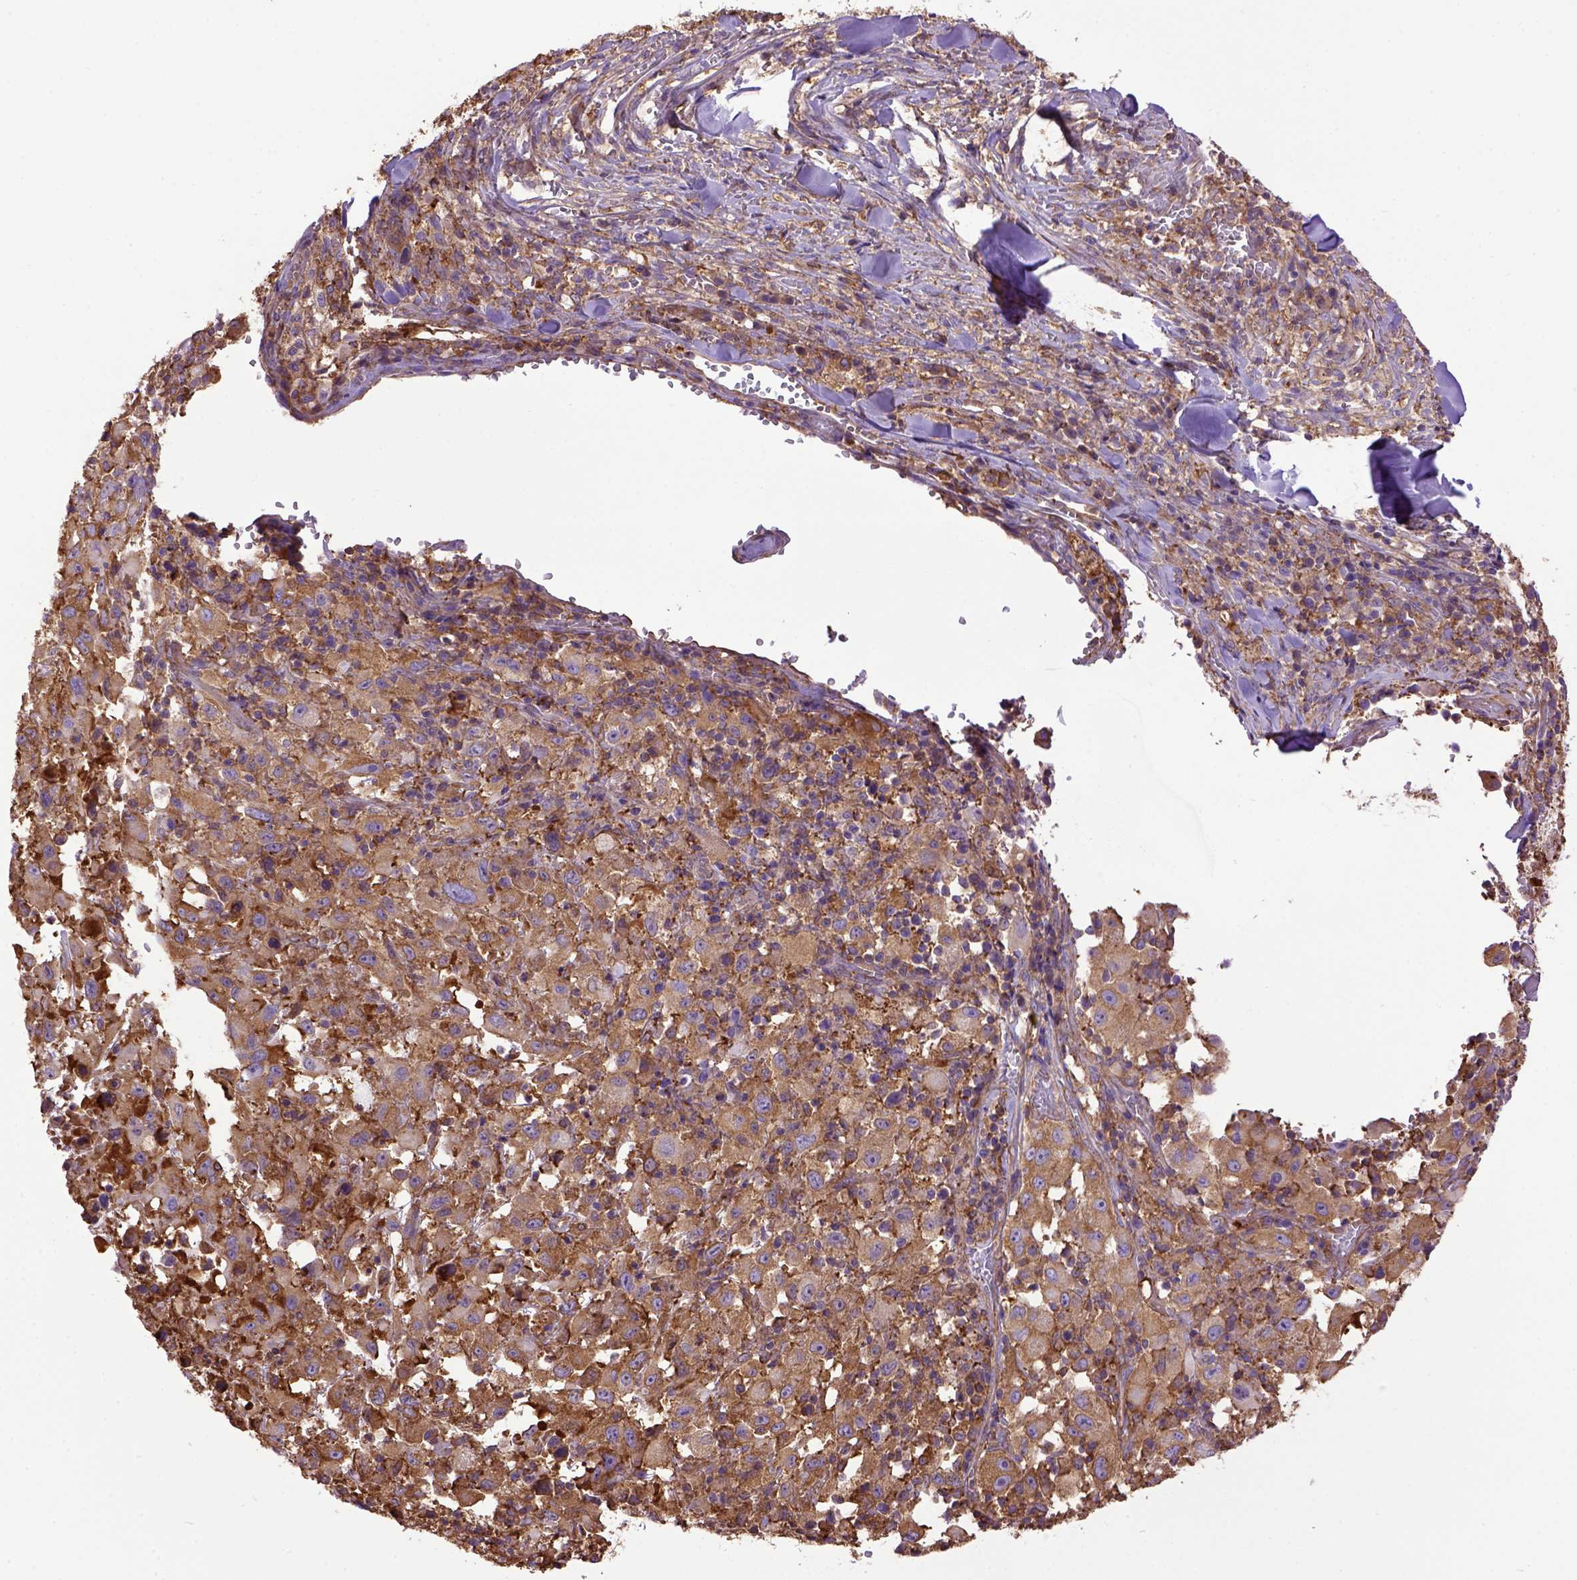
{"staining": {"intensity": "moderate", "quantity": ">75%", "location": "cytoplasmic/membranous"}, "tissue": "melanoma", "cell_type": "Tumor cells", "image_type": "cancer", "snomed": [{"axis": "morphology", "description": "Malignant melanoma, Metastatic site"}, {"axis": "topography", "description": "Soft tissue"}], "caption": "Human malignant melanoma (metastatic site) stained for a protein (brown) demonstrates moderate cytoplasmic/membranous positive positivity in approximately >75% of tumor cells.", "gene": "MVP", "patient": {"sex": "male", "age": 50}}